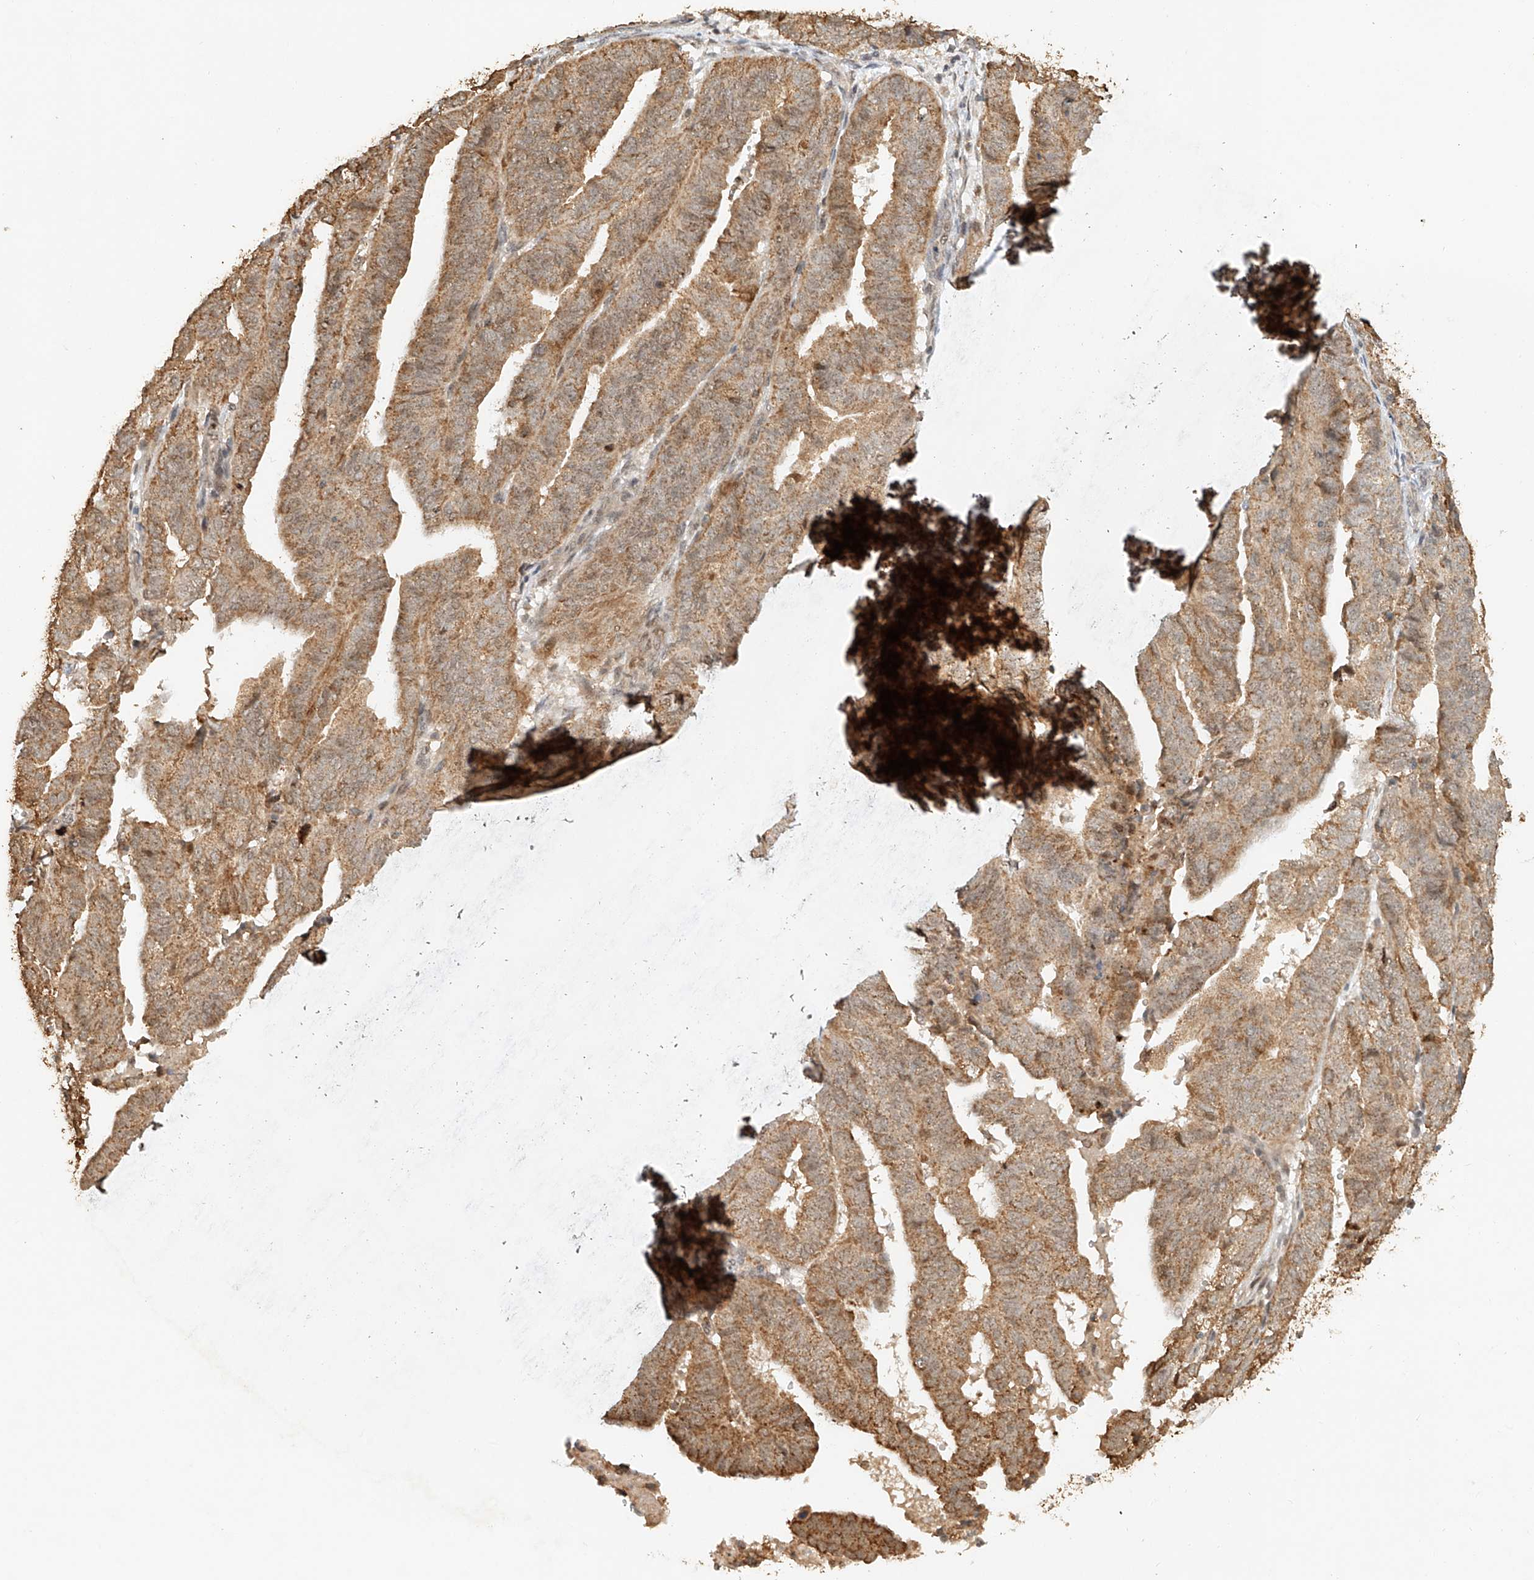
{"staining": {"intensity": "moderate", "quantity": ">75%", "location": "cytoplasmic/membranous"}, "tissue": "endometrial cancer", "cell_type": "Tumor cells", "image_type": "cancer", "snomed": [{"axis": "morphology", "description": "Adenocarcinoma, NOS"}, {"axis": "topography", "description": "Uterus"}], "caption": "Adenocarcinoma (endometrial) stained with a protein marker shows moderate staining in tumor cells.", "gene": "CXorf58", "patient": {"sex": "female", "age": 77}}